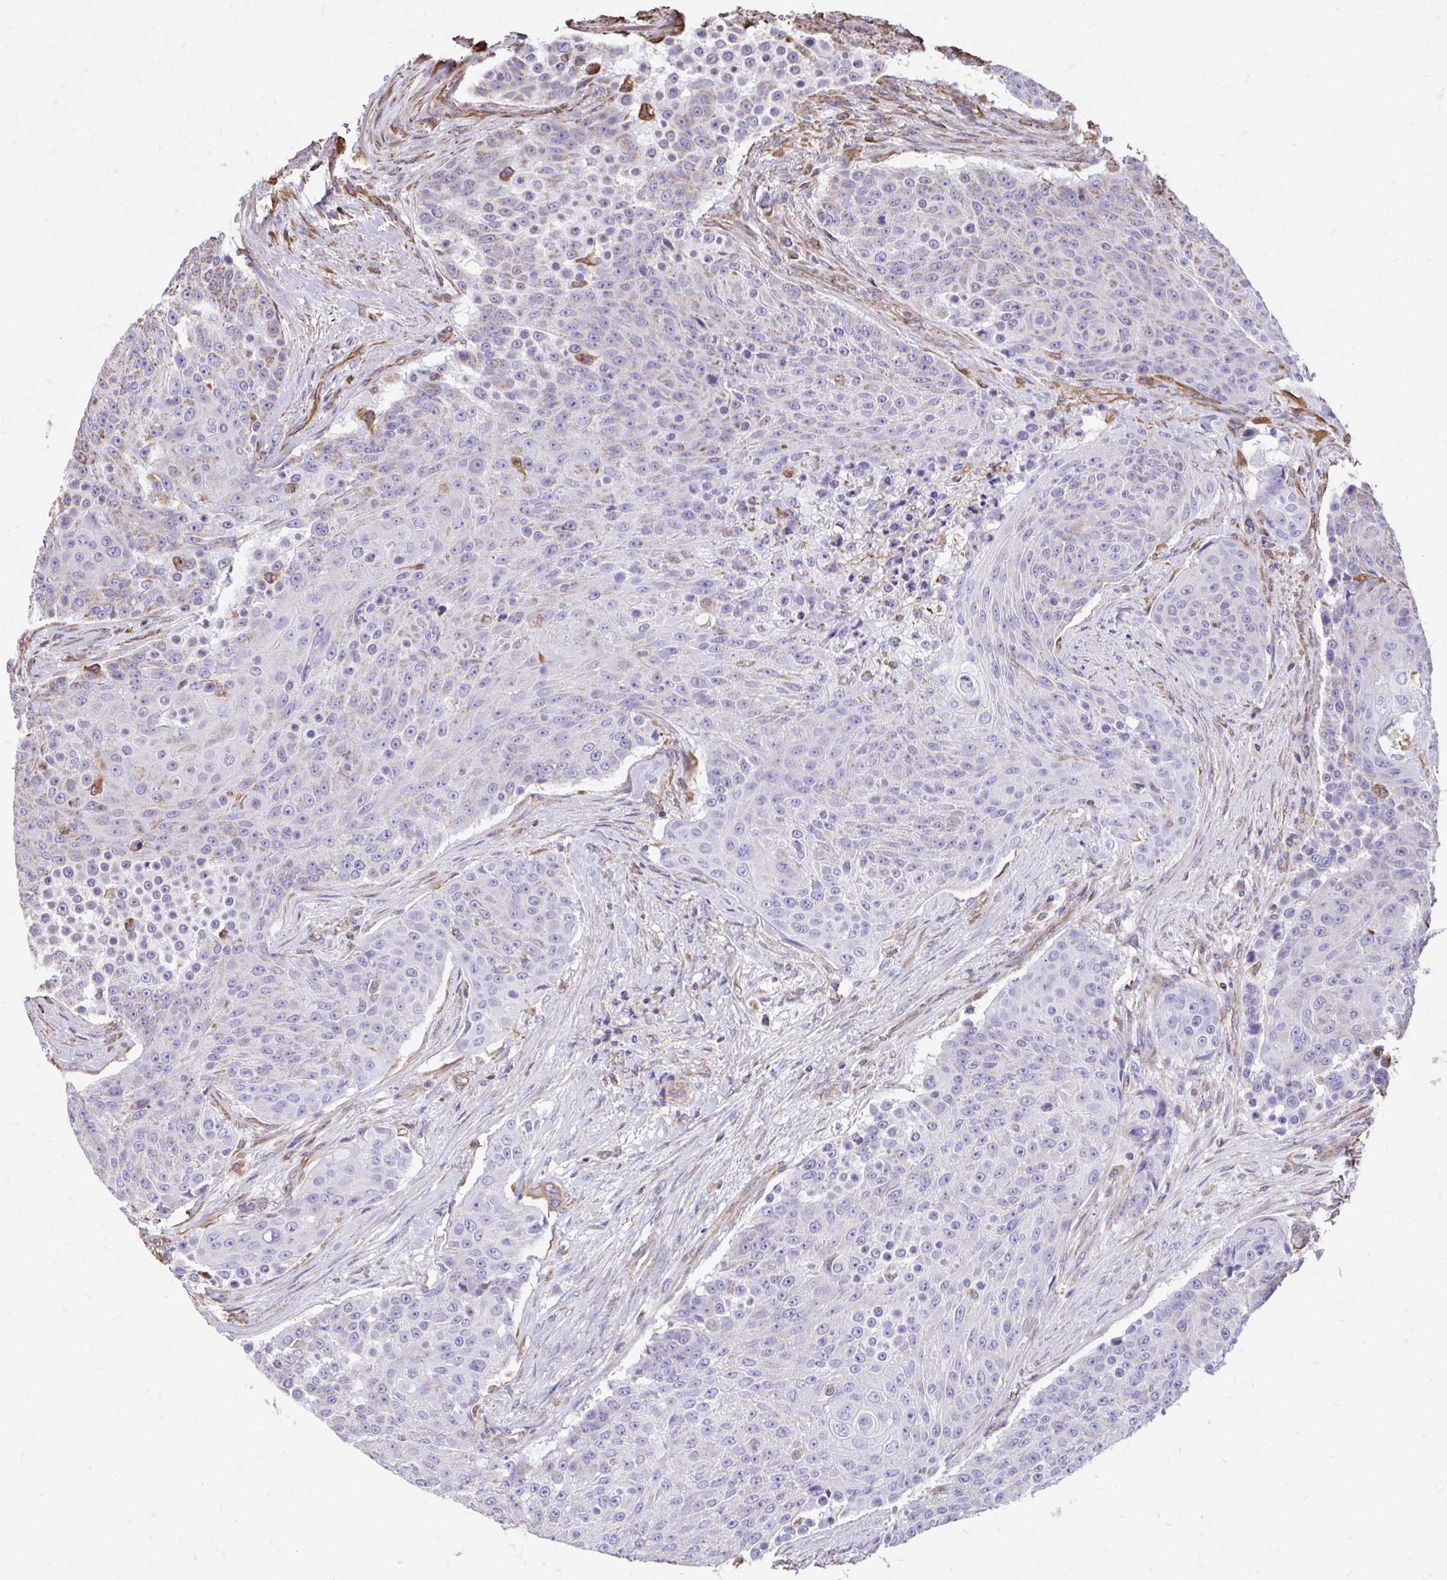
{"staining": {"intensity": "negative", "quantity": "none", "location": "none"}, "tissue": "urothelial cancer", "cell_type": "Tumor cells", "image_type": "cancer", "snomed": [{"axis": "morphology", "description": "Urothelial carcinoma, High grade"}, {"axis": "topography", "description": "Urinary bladder"}], "caption": "DAB (3,3'-diaminobenzidine) immunohistochemical staining of urothelial cancer reveals no significant staining in tumor cells.", "gene": "RNF103", "patient": {"sex": "female", "age": 63}}